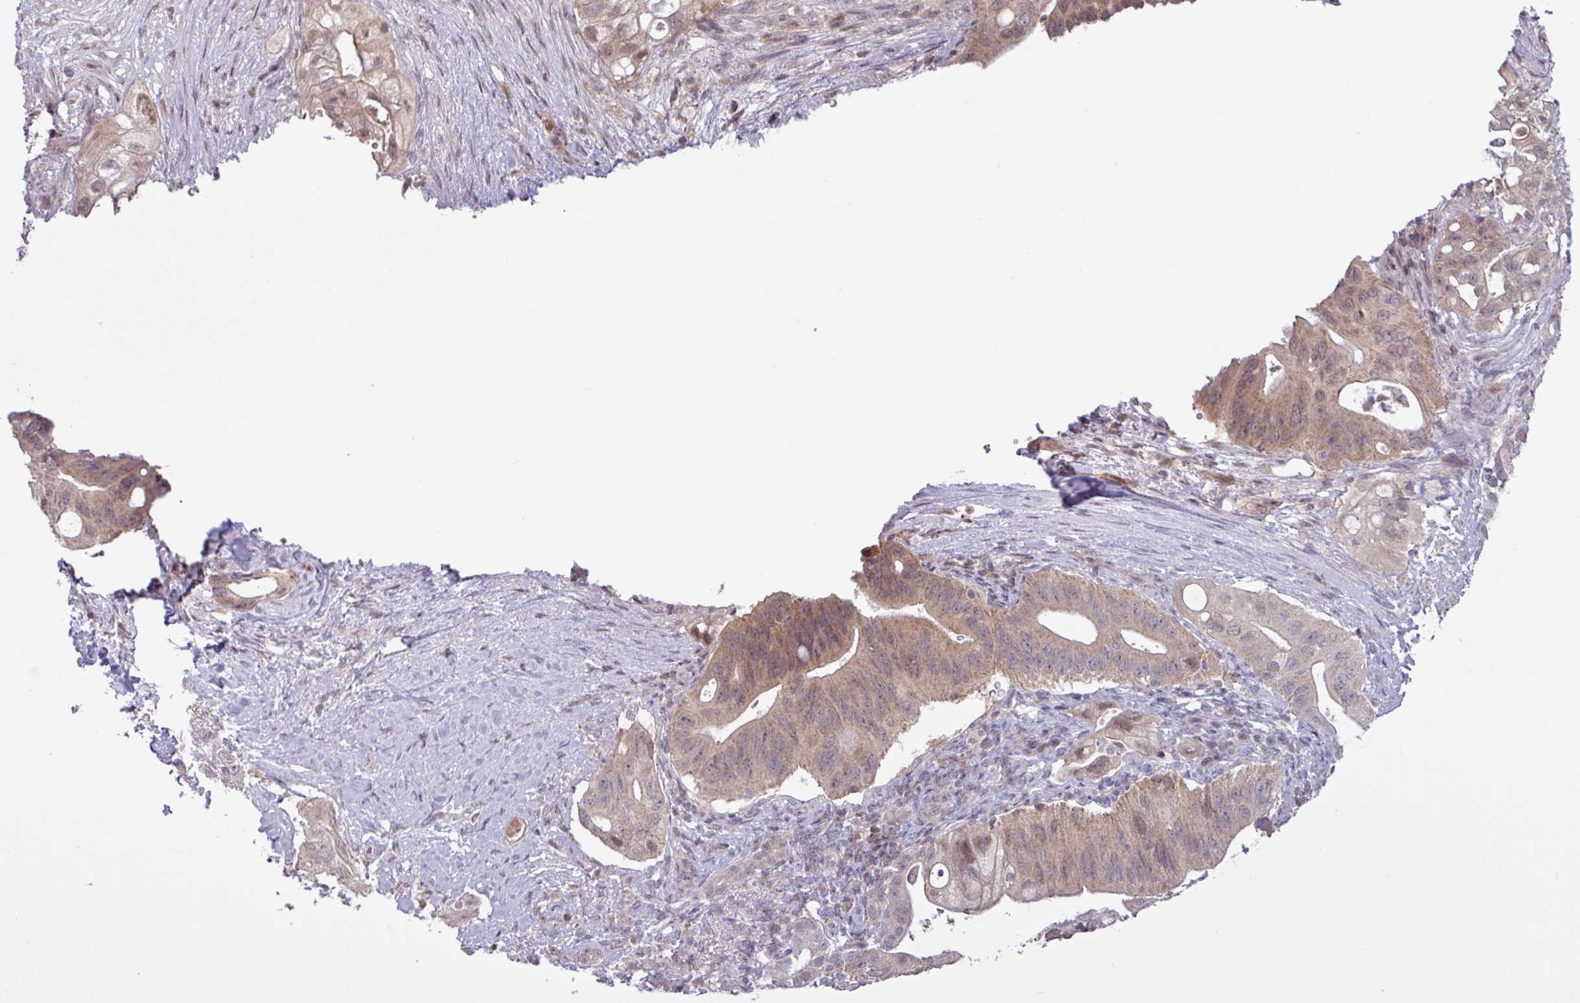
{"staining": {"intensity": "moderate", "quantity": "25%-75%", "location": "cytoplasmic/membranous,nuclear"}, "tissue": "pancreatic cancer", "cell_type": "Tumor cells", "image_type": "cancer", "snomed": [{"axis": "morphology", "description": "Adenocarcinoma, NOS"}, {"axis": "topography", "description": "Pancreas"}], "caption": "Brown immunohistochemical staining in adenocarcinoma (pancreatic) reveals moderate cytoplasmic/membranous and nuclear positivity in approximately 25%-75% of tumor cells.", "gene": "RTL3", "patient": {"sex": "female", "age": 72}}